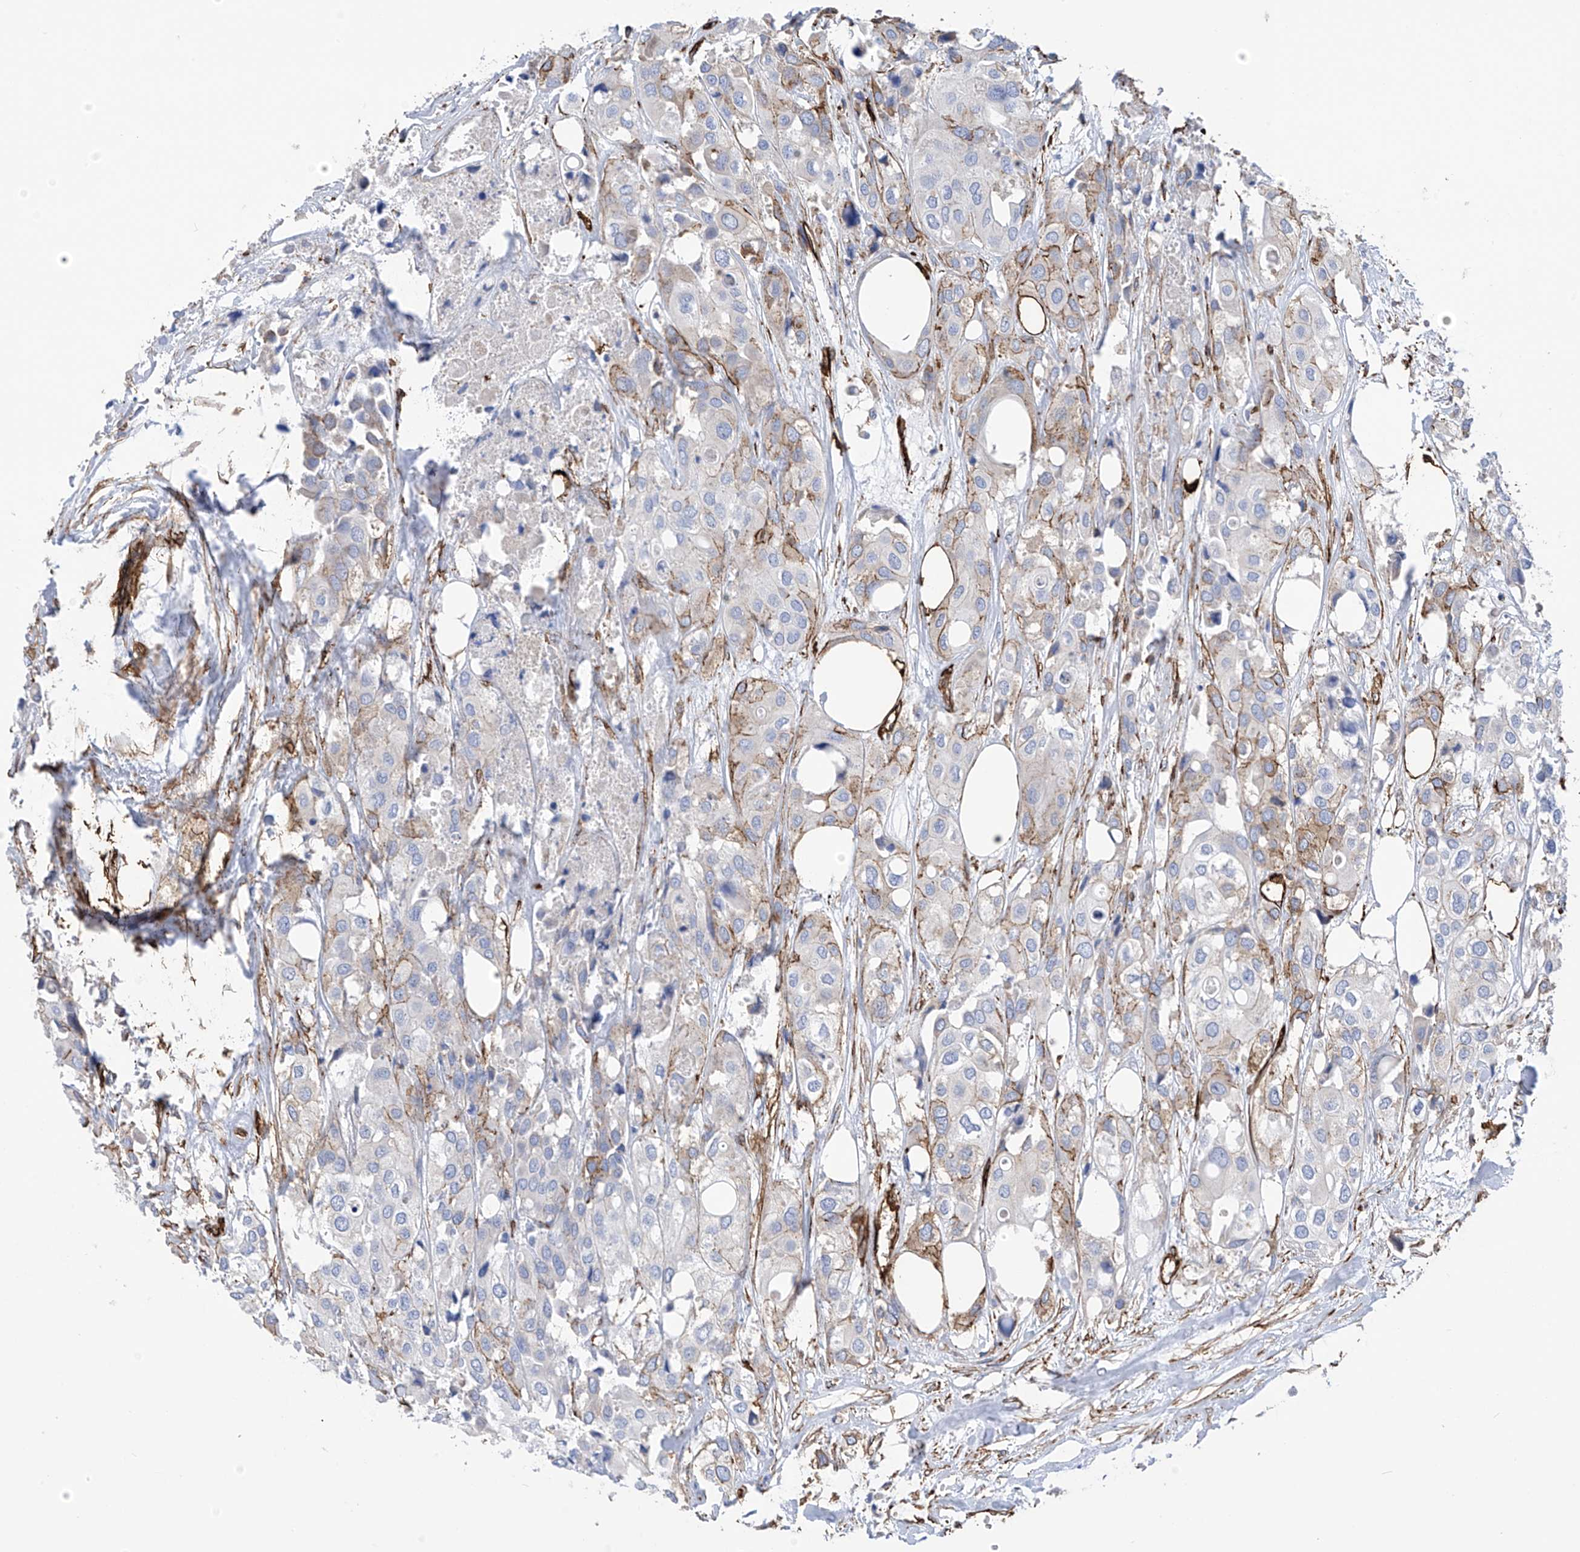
{"staining": {"intensity": "weak", "quantity": "<25%", "location": "cytoplasmic/membranous"}, "tissue": "urothelial cancer", "cell_type": "Tumor cells", "image_type": "cancer", "snomed": [{"axis": "morphology", "description": "Urothelial carcinoma, High grade"}, {"axis": "topography", "description": "Urinary bladder"}], "caption": "IHC of human high-grade urothelial carcinoma displays no expression in tumor cells.", "gene": "UBTD1", "patient": {"sex": "male", "age": 64}}